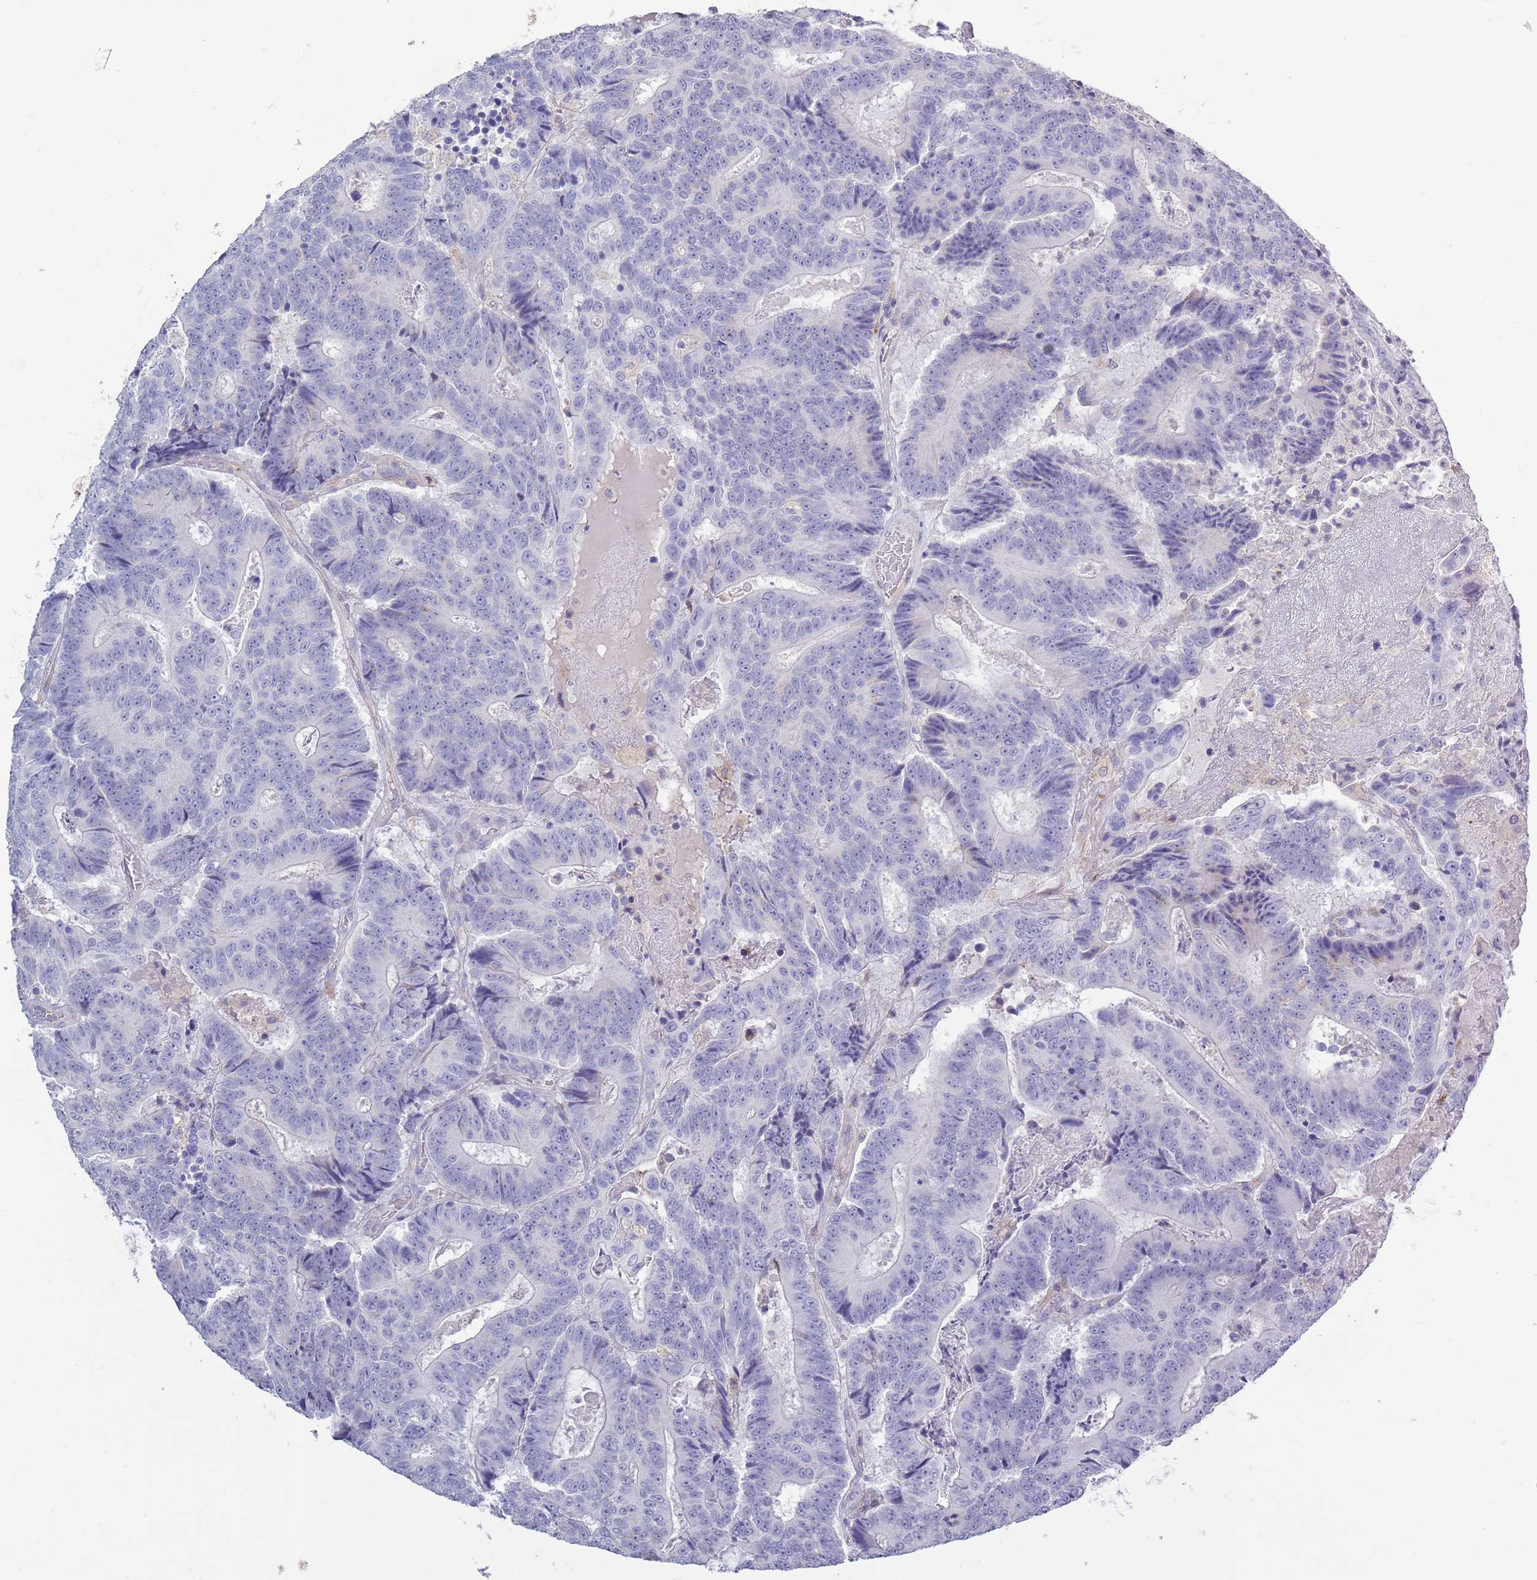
{"staining": {"intensity": "negative", "quantity": "none", "location": "none"}, "tissue": "colorectal cancer", "cell_type": "Tumor cells", "image_type": "cancer", "snomed": [{"axis": "morphology", "description": "Adenocarcinoma, NOS"}, {"axis": "topography", "description": "Colon"}], "caption": "Immunohistochemistry micrograph of human colorectal cancer (adenocarcinoma) stained for a protein (brown), which reveals no positivity in tumor cells. (DAB (3,3'-diaminobenzidine) immunohistochemistry (IHC), high magnification).", "gene": "ACSBG1", "patient": {"sex": "male", "age": 83}}